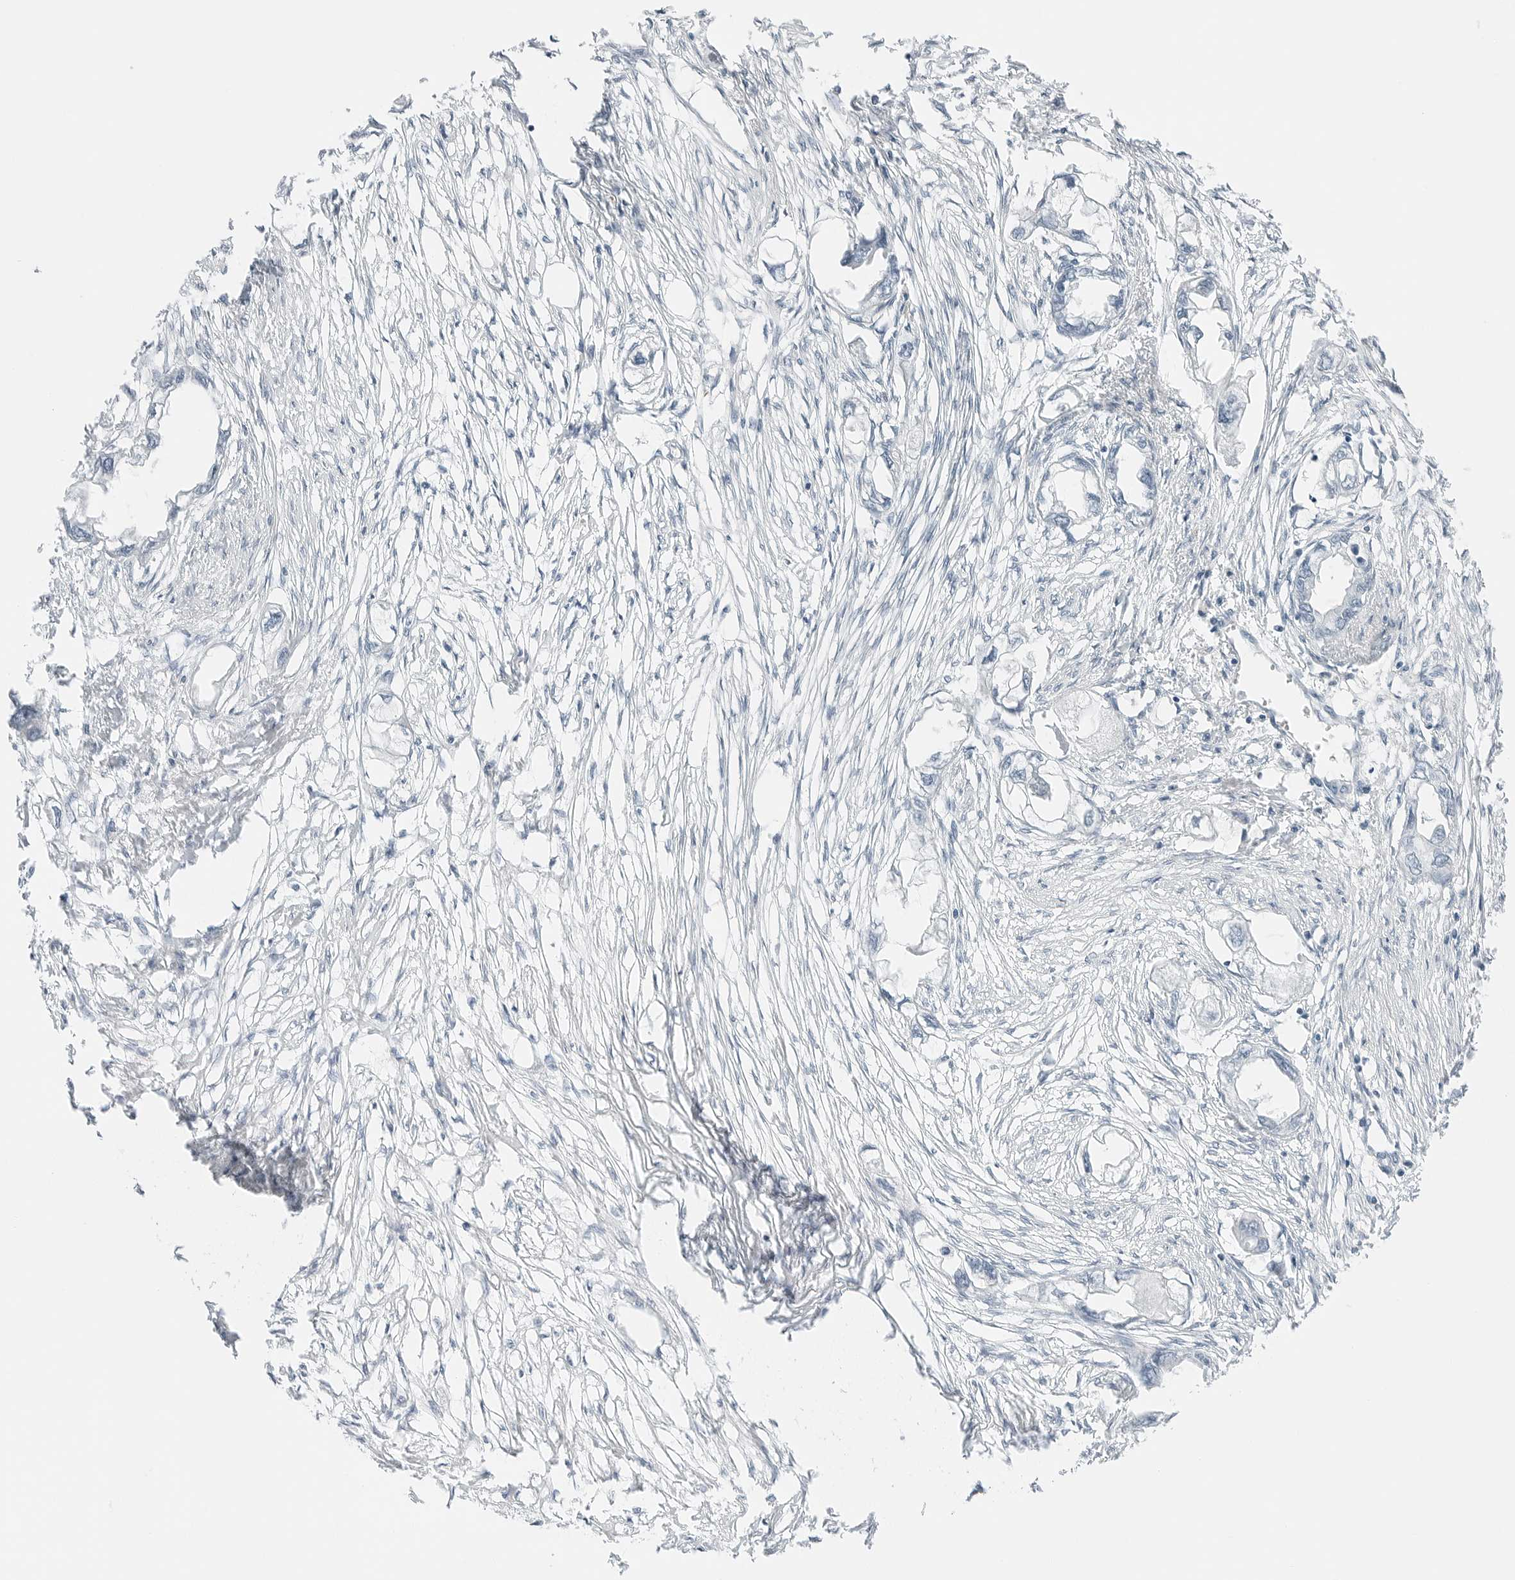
{"staining": {"intensity": "negative", "quantity": "none", "location": "none"}, "tissue": "endometrial cancer", "cell_type": "Tumor cells", "image_type": "cancer", "snomed": [{"axis": "morphology", "description": "Adenocarcinoma, NOS"}, {"axis": "morphology", "description": "Adenocarcinoma, metastatic, NOS"}, {"axis": "topography", "description": "Adipose tissue"}, {"axis": "topography", "description": "Endometrium"}], "caption": "Immunohistochemical staining of human endometrial metastatic adenocarcinoma shows no significant expression in tumor cells.", "gene": "CCSAP", "patient": {"sex": "female", "age": 67}}